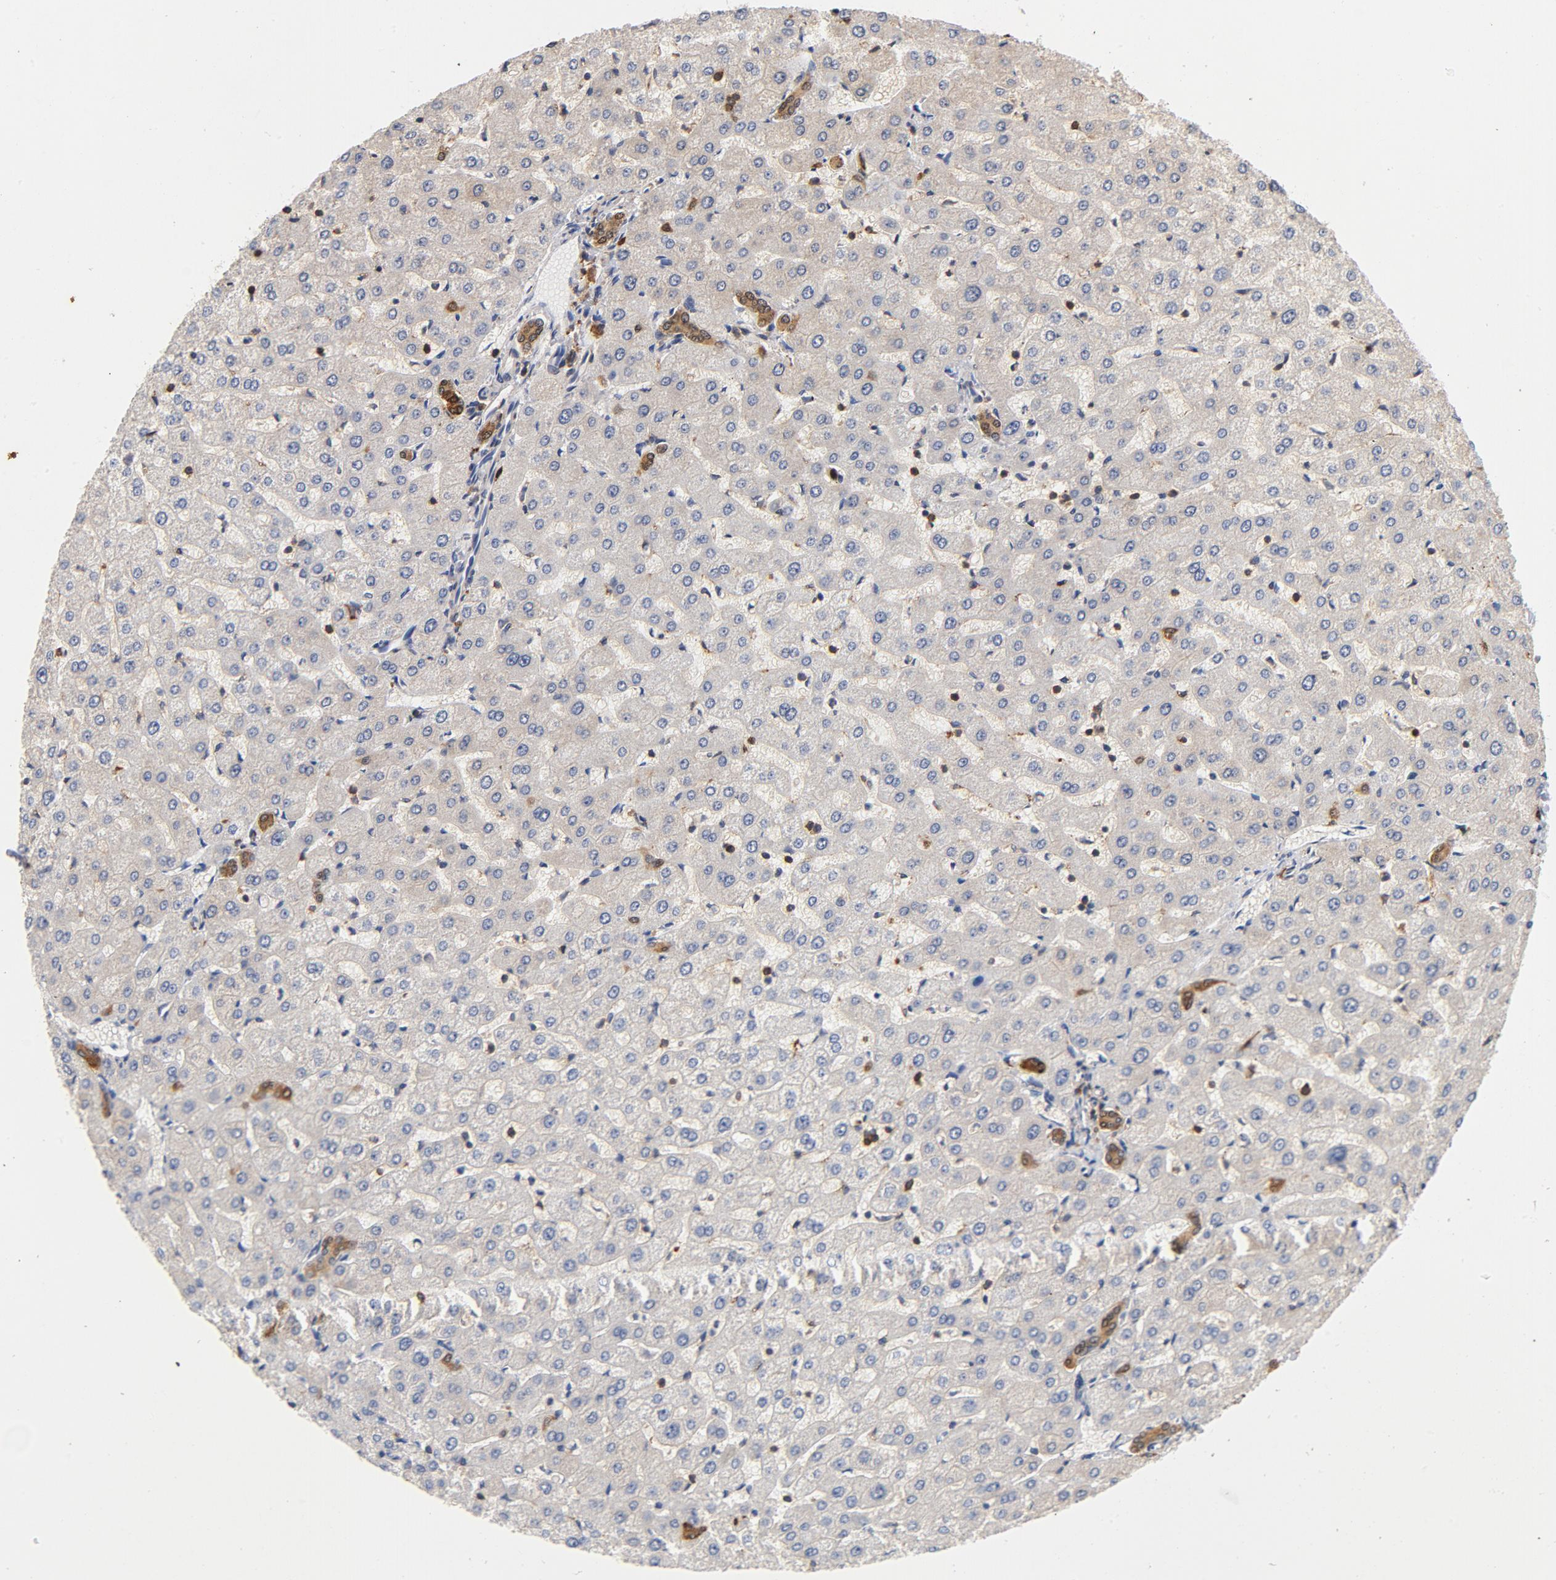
{"staining": {"intensity": "moderate", "quantity": ">75%", "location": "cytoplasmic/membranous"}, "tissue": "liver", "cell_type": "Cholangiocytes", "image_type": "normal", "snomed": [{"axis": "morphology", "description": "Normal tissue, NOS"}, {"axis": "morphology", "description": "Fibrosis, NOS"}, {"axis": "topography", "description": "Liver"}], "caption": "Liver stained for a protein displays moderate cytoplasmic/membranous positivity in cholangiocytes.", "gene": "EZR", "patient": {"sex": "female", "age": 29}}